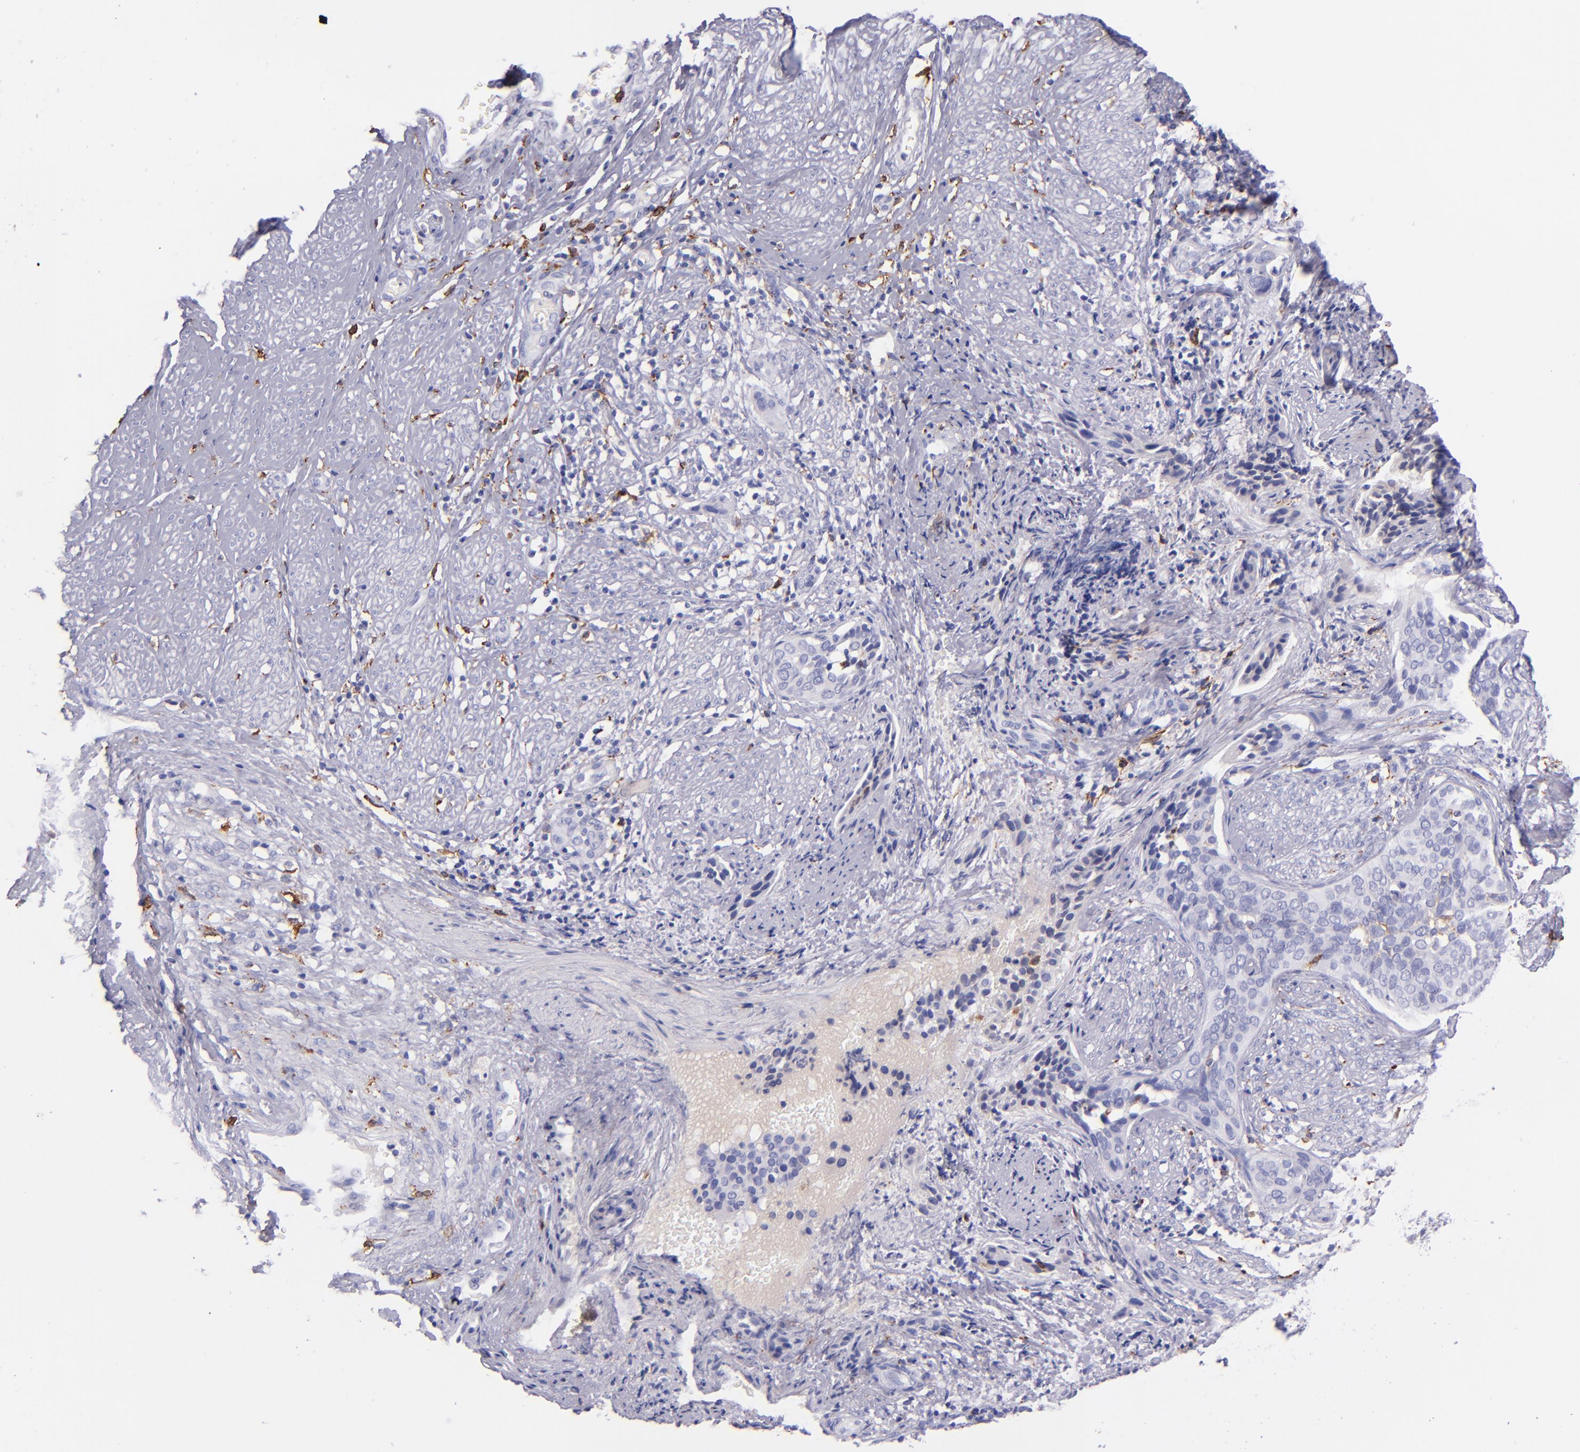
{"staining": {"intensity": "negative", "quantity": "none", "location": "none"}, "tissue": "cervical cancer", "cell_type": "Tumor cells", "image_type": "cancer", "snomed": [{"axis": "morphology", "description": "Squamous cell carcinoma, NOS"}, {"axis": "topography", "description": "Cervix"}], "caption": "IHC of squamous cell carcinoma (cervical) exhibits no positivity in tumor cells.", "gene": "CD163", "patient": {"sex": "female", "age": 31}}